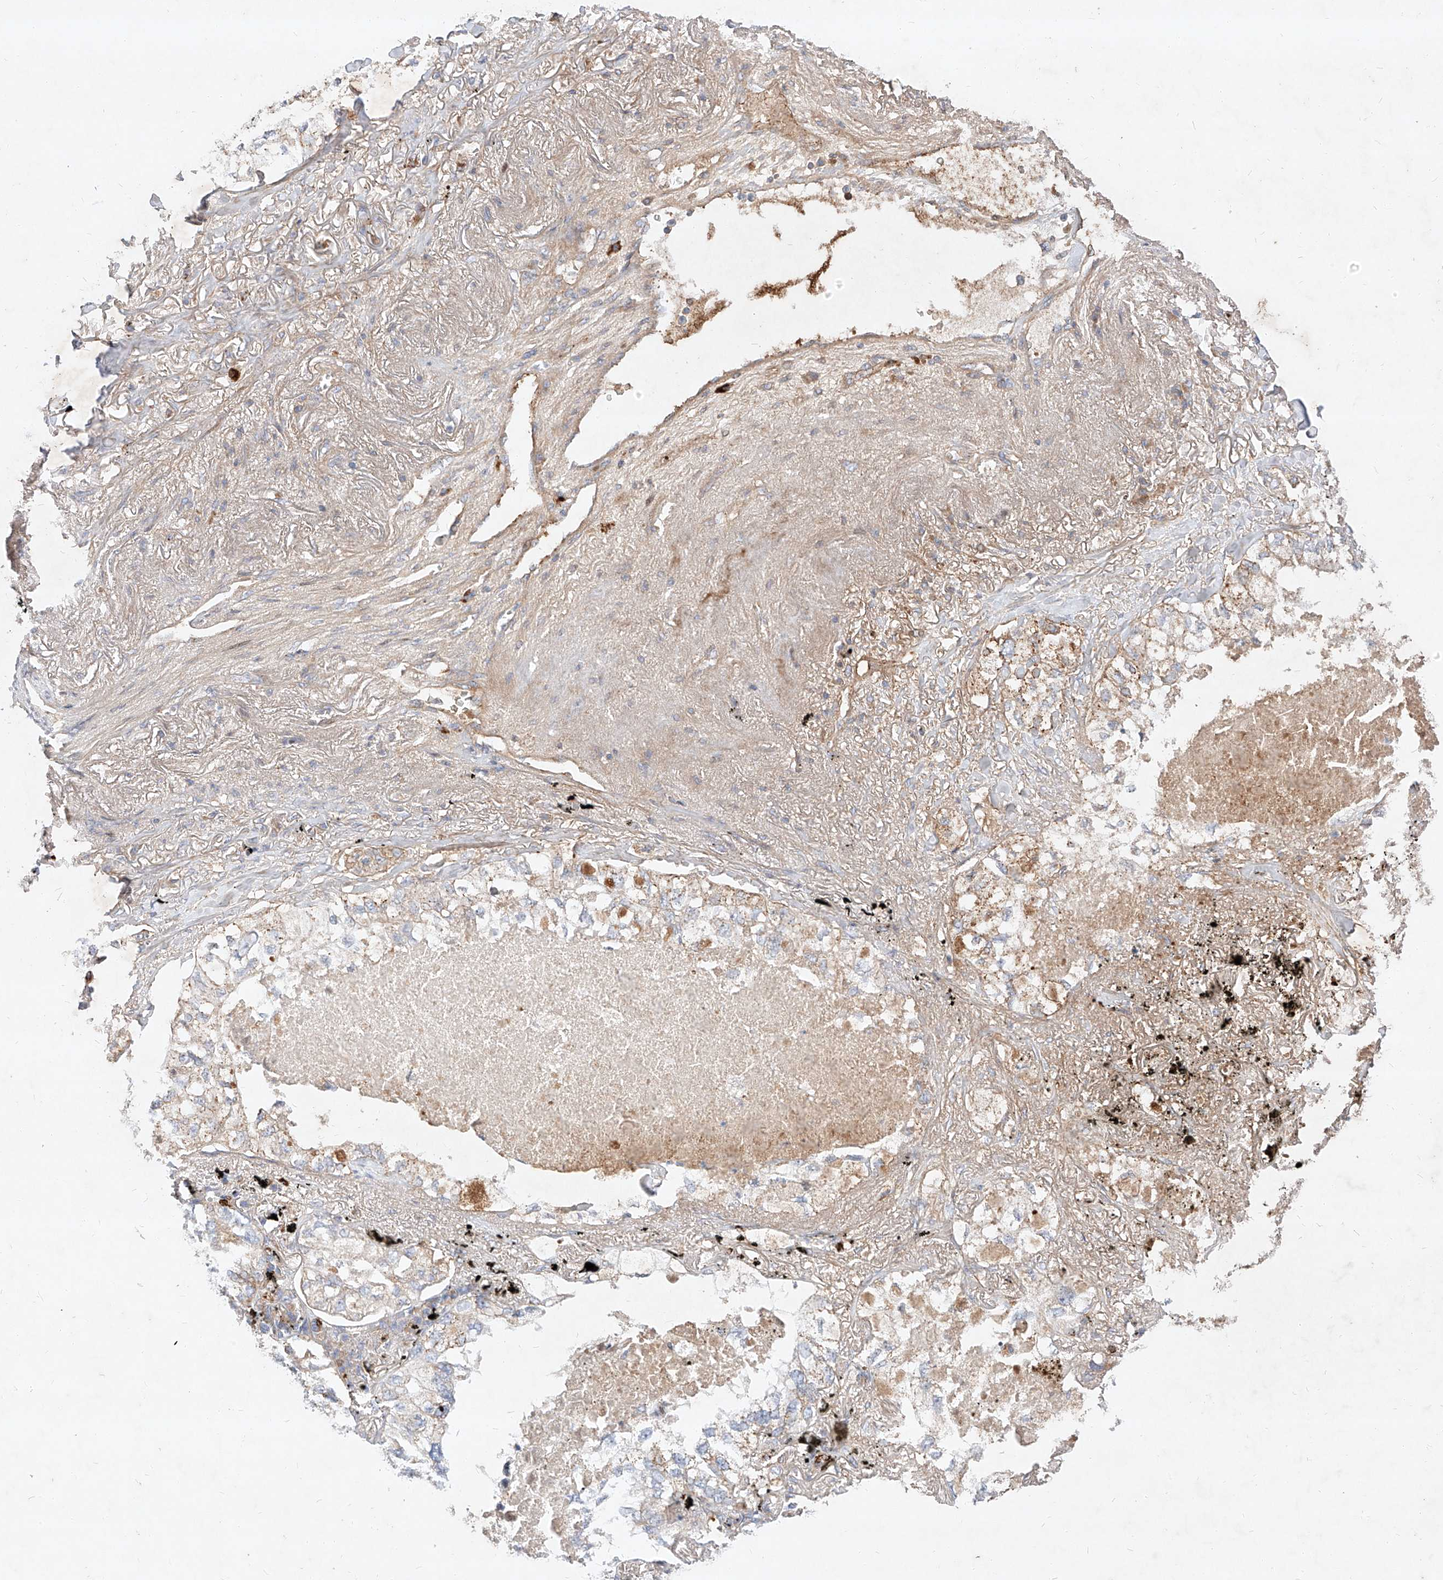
{"staining": {"intensity": "weak", "quantity": "25%-75%", "location": "cytoplasmic/membranous"}, "tissue": "lung cancer", "cell_type": "Tumor cells", "image_type": "cancer", "snomed": [{"axis": "morphology", "description": "Adenocarcinoma, NOS"}, {"axis": "topography", "description": "Lung"}], "caption": "The histopathology image demonstrates staining of lung cancer (adenocarcinoma), revealing weak cytoplasmic/membranous protein expression (brown color) within tumor cells.", "gene": "OSGEPL1", "patient": {"sex": "male", "age": 65}}